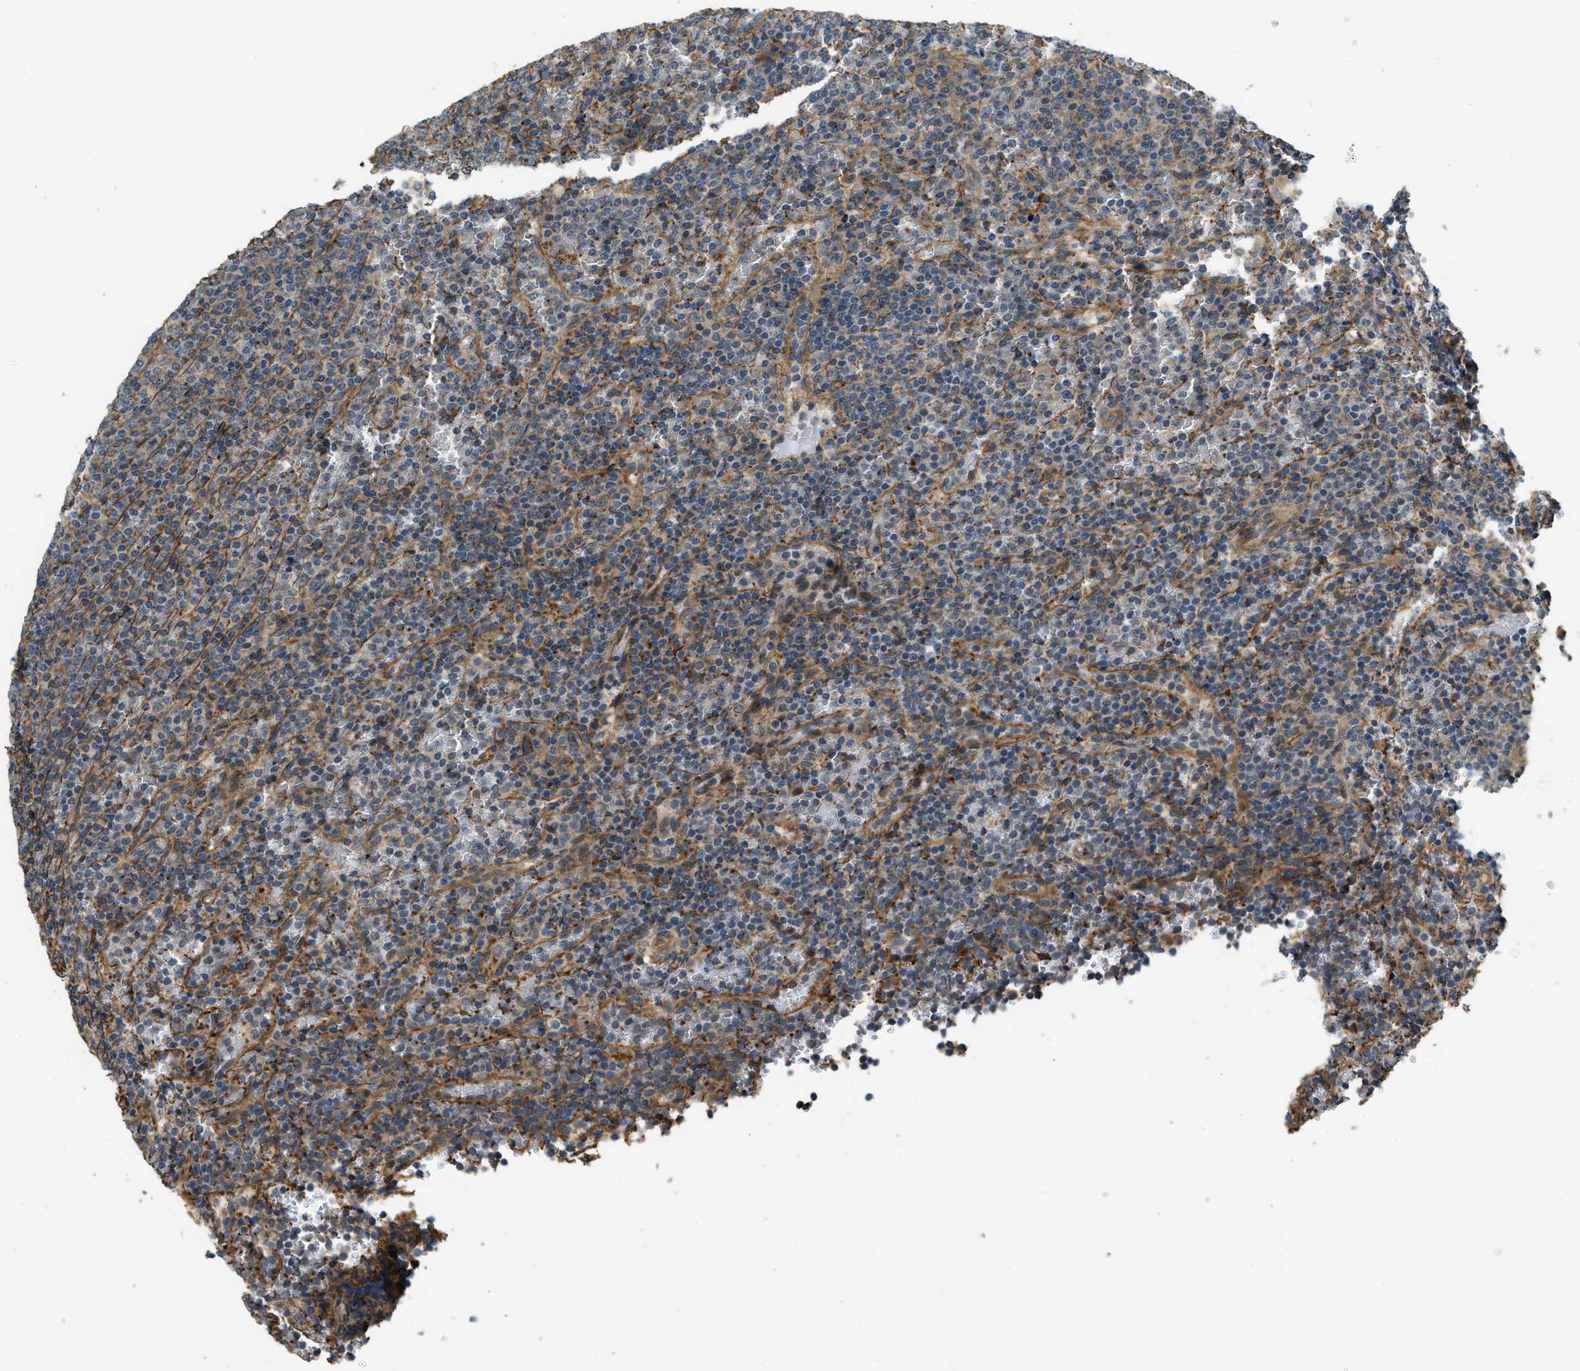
{"staining": {"intensity": "negative", "quantity": "none", "location": "none"}, "tissue": "lymphoma", "cell_type": "Tumor cells", "image_type": "cancer", "snomed": [{"axis": "morphology", "description": "Malignant lymphoma, non-Hodgkin's type, Low grade"}, {"axis": "topography", "description": "Spleen"}], "caption": "Lymphoma stained for a protein using immunohistochemistry reveals no positivity tumor cells.", "gene": "CGN", "patient": {"sex": "female", "age": 77}}